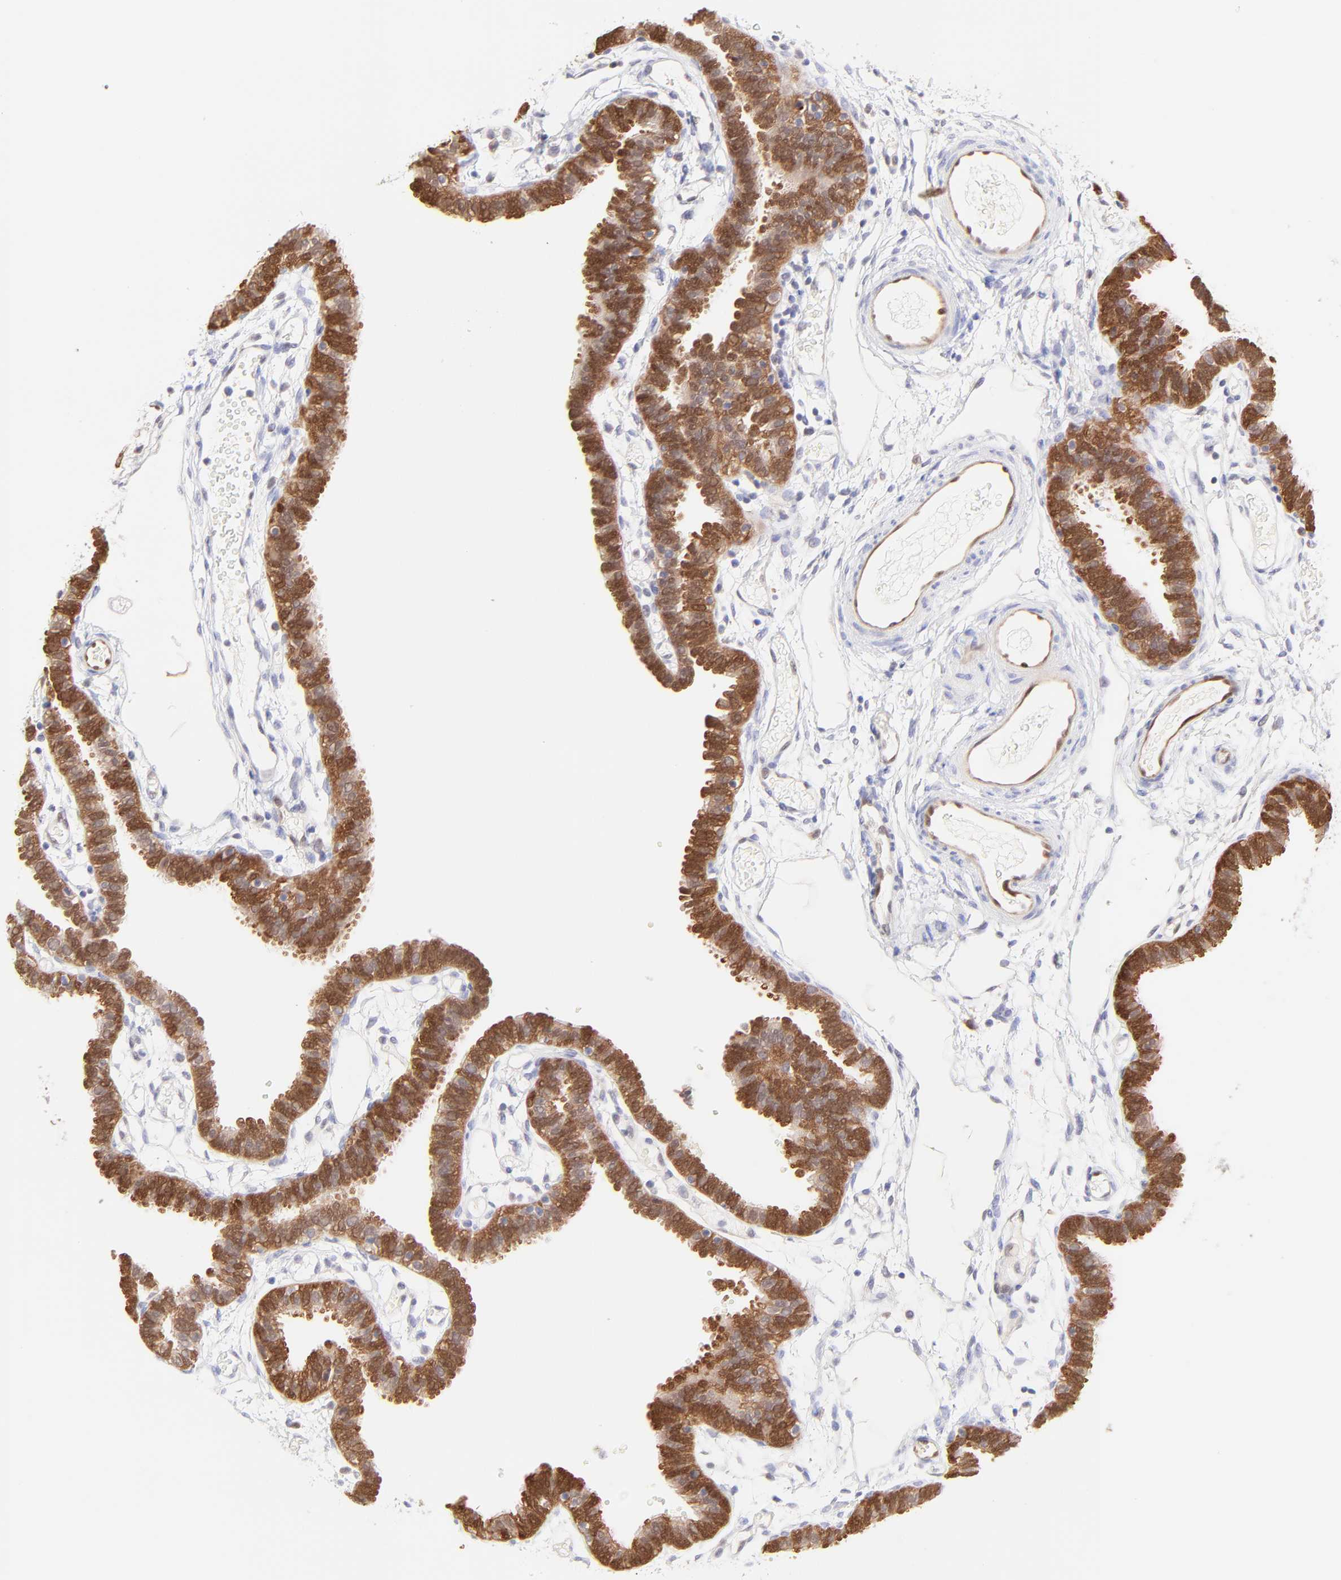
{"staining": {"intensity": "strong", "quantity": "25%-75%", "location": "cytoplasmic/membranous"}, "tissue": "fallopian tube", "cell_type": "Glandular cells", "image_type": "normal", "snomed": [{"axis": "morphology", "description": "Normal tissue, NOS"}, {"axis": "topography", "description": "Fallopian tube"}], "caption": "Immunohistochemical staining of normal fallopian tube shows 25%-75% levels of strong cytoplasmic/membranous protein expression in about 25%-75% of glandular cells. (DAB (3,3'-diaminobenzidine) IHC with brightfield microscopy, high magnification).", "gene": "HYAL1", "patient": {"sex": "female", "age": 29}}